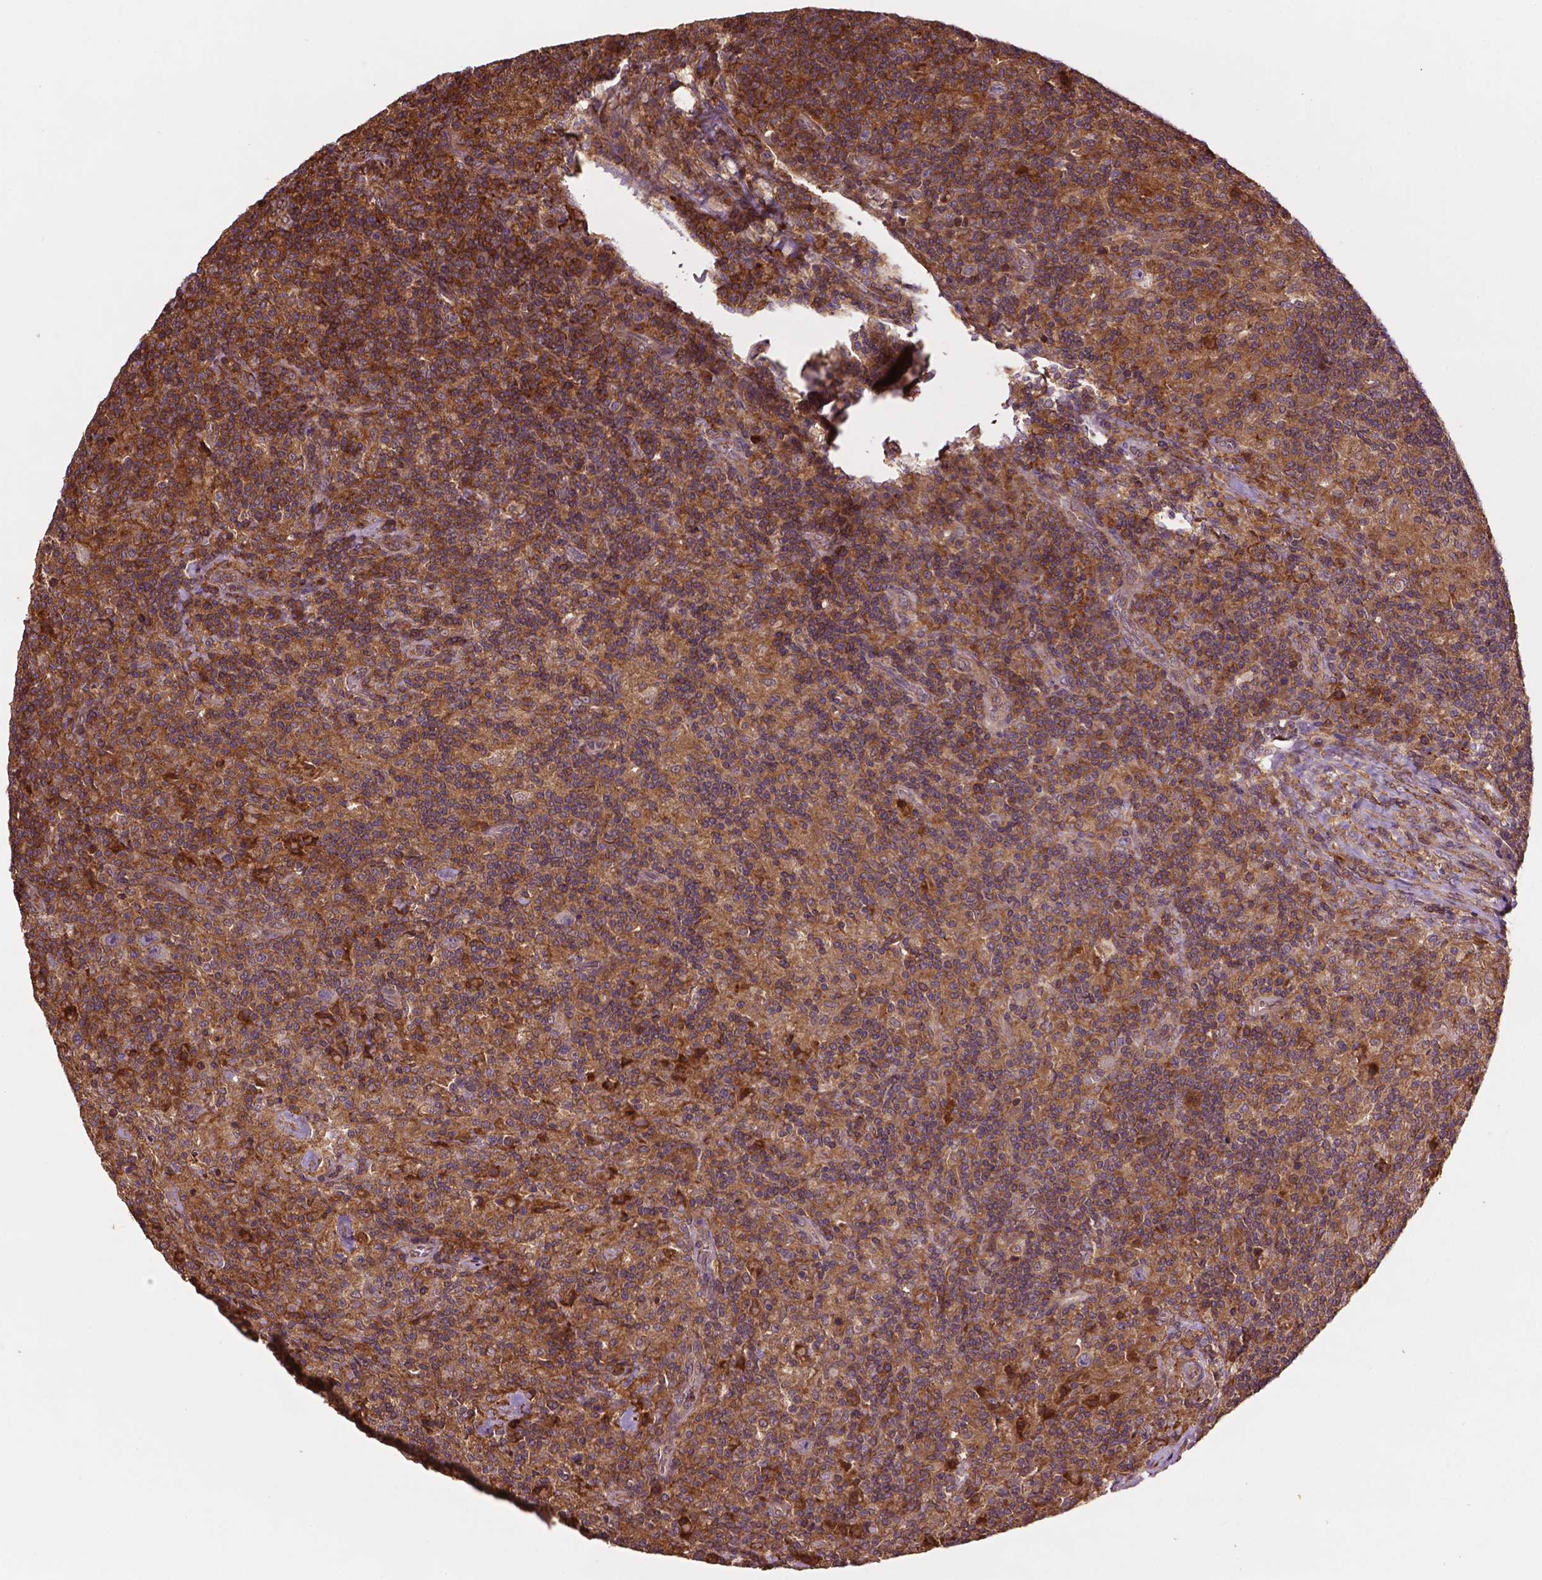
{"staining": {"intensity": "weak", "quantity": ">75%", "location": "cytoplasmic/membranous"}, "tissue": "lymphoma", "cell_type": "Tumor cells", "image_type": "cancer", "snomed": [{"axis": "morphology", "description": "Hodgkin's disease, NOS"}, {"axis": "topography", "description": "Lymph node"}], "caption": "Tumor cells show low levels of weak cytoplasmic/membranous positivity in approximately >75% of cells in lymphoma. The staining was performed using DAB to visualize the protein expression in brown, while the nuclei were stained in blue with hematoxylin (Magnification: 20x).", "gene": "ZMYND19", "patient": {"sex": "male", "age": 70}}